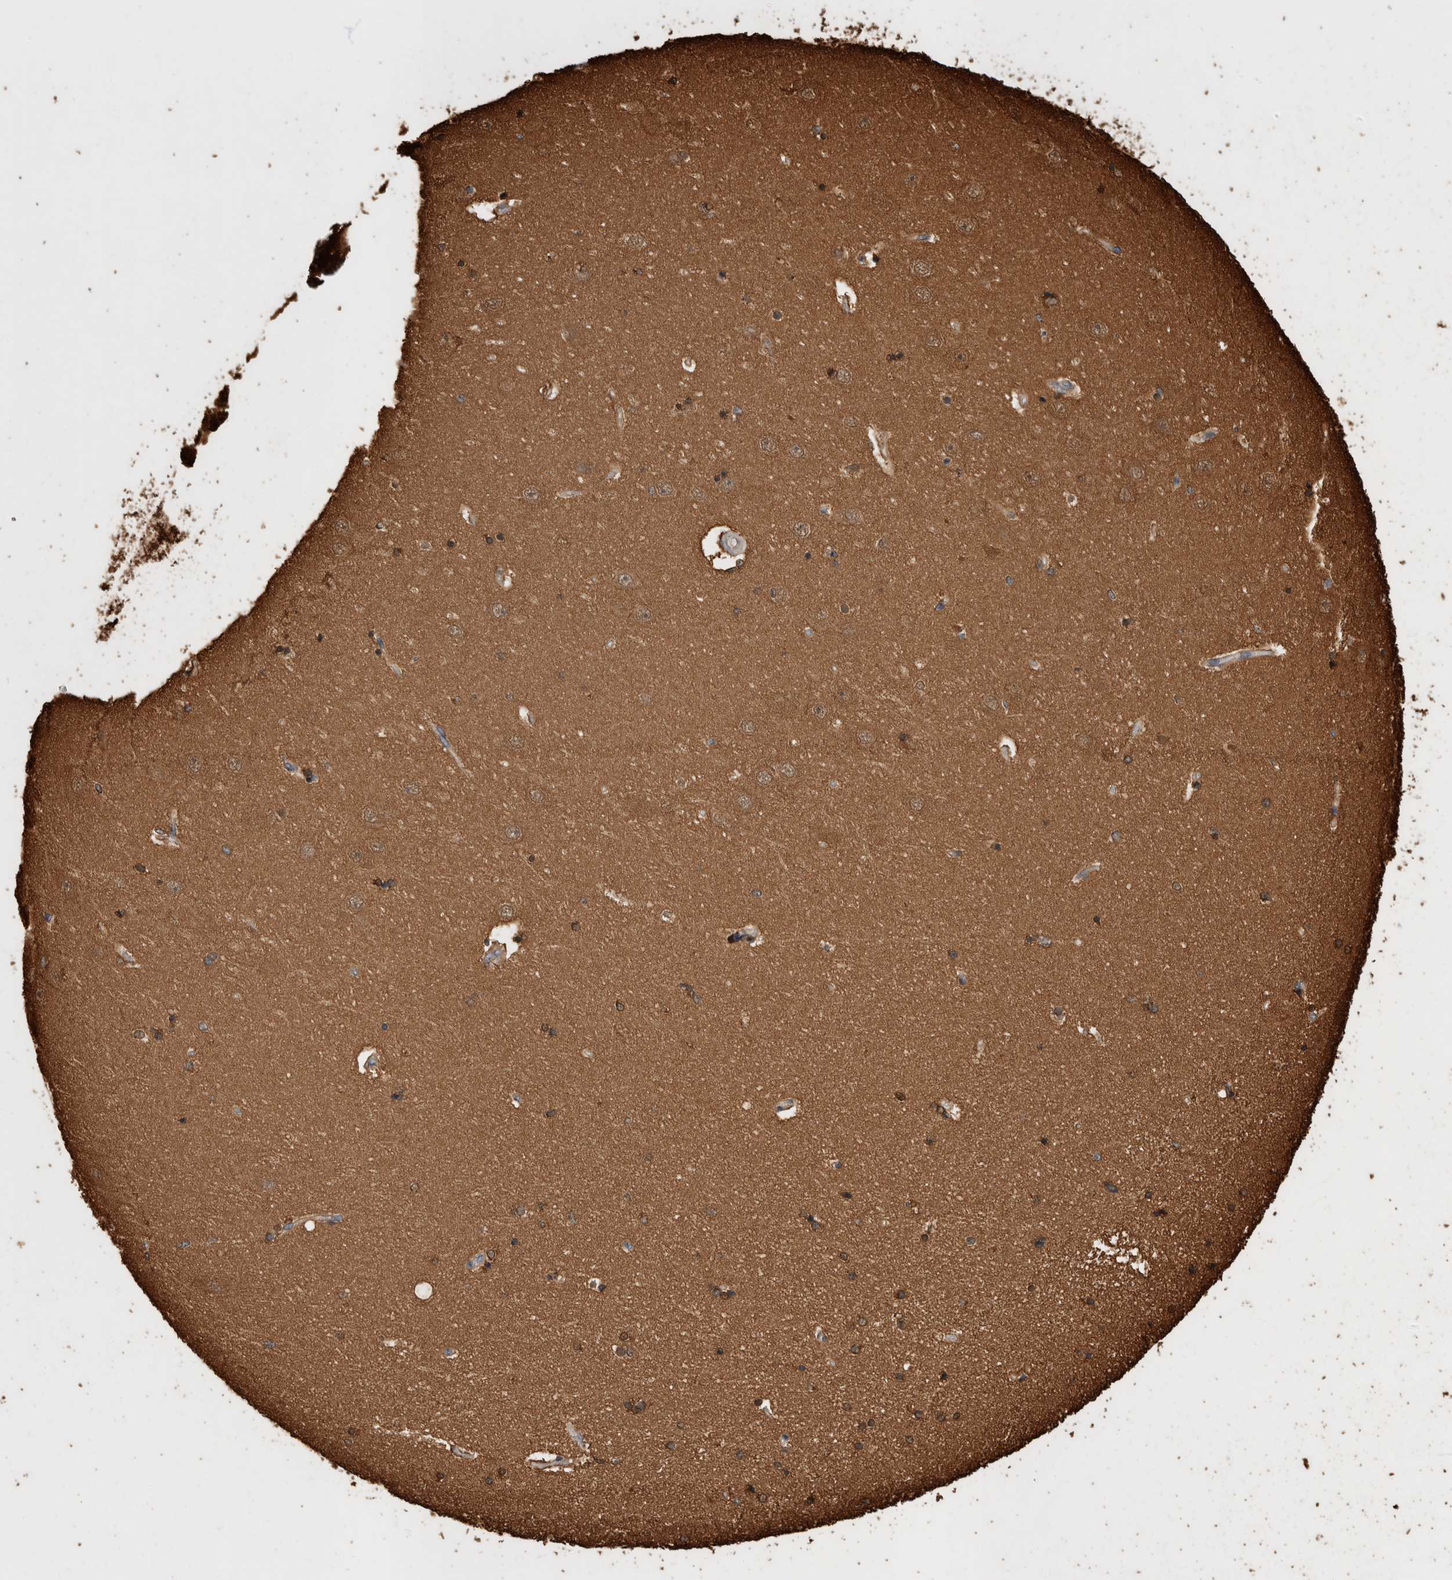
{"staining": {"intensity": "moderate", "quantity": ">75%", "location": "cytoplasmic/membranous"}, "tissue": "hippocampus", "cell_type": "Glial cells", "image_type": "normal", "snomed": [{"axis": "morphology", "description": "Normal tissue, NOS"}, {"axis": "topography", "description": "Hippocampus"}], "caption": "Protein staining shows moderate cytoplasmic/membranous positivity in about >75% of glial cells in unremarkable hippocampus.", "gene": "ZNF397", "patient": {"sex": "female", "age": 54}}